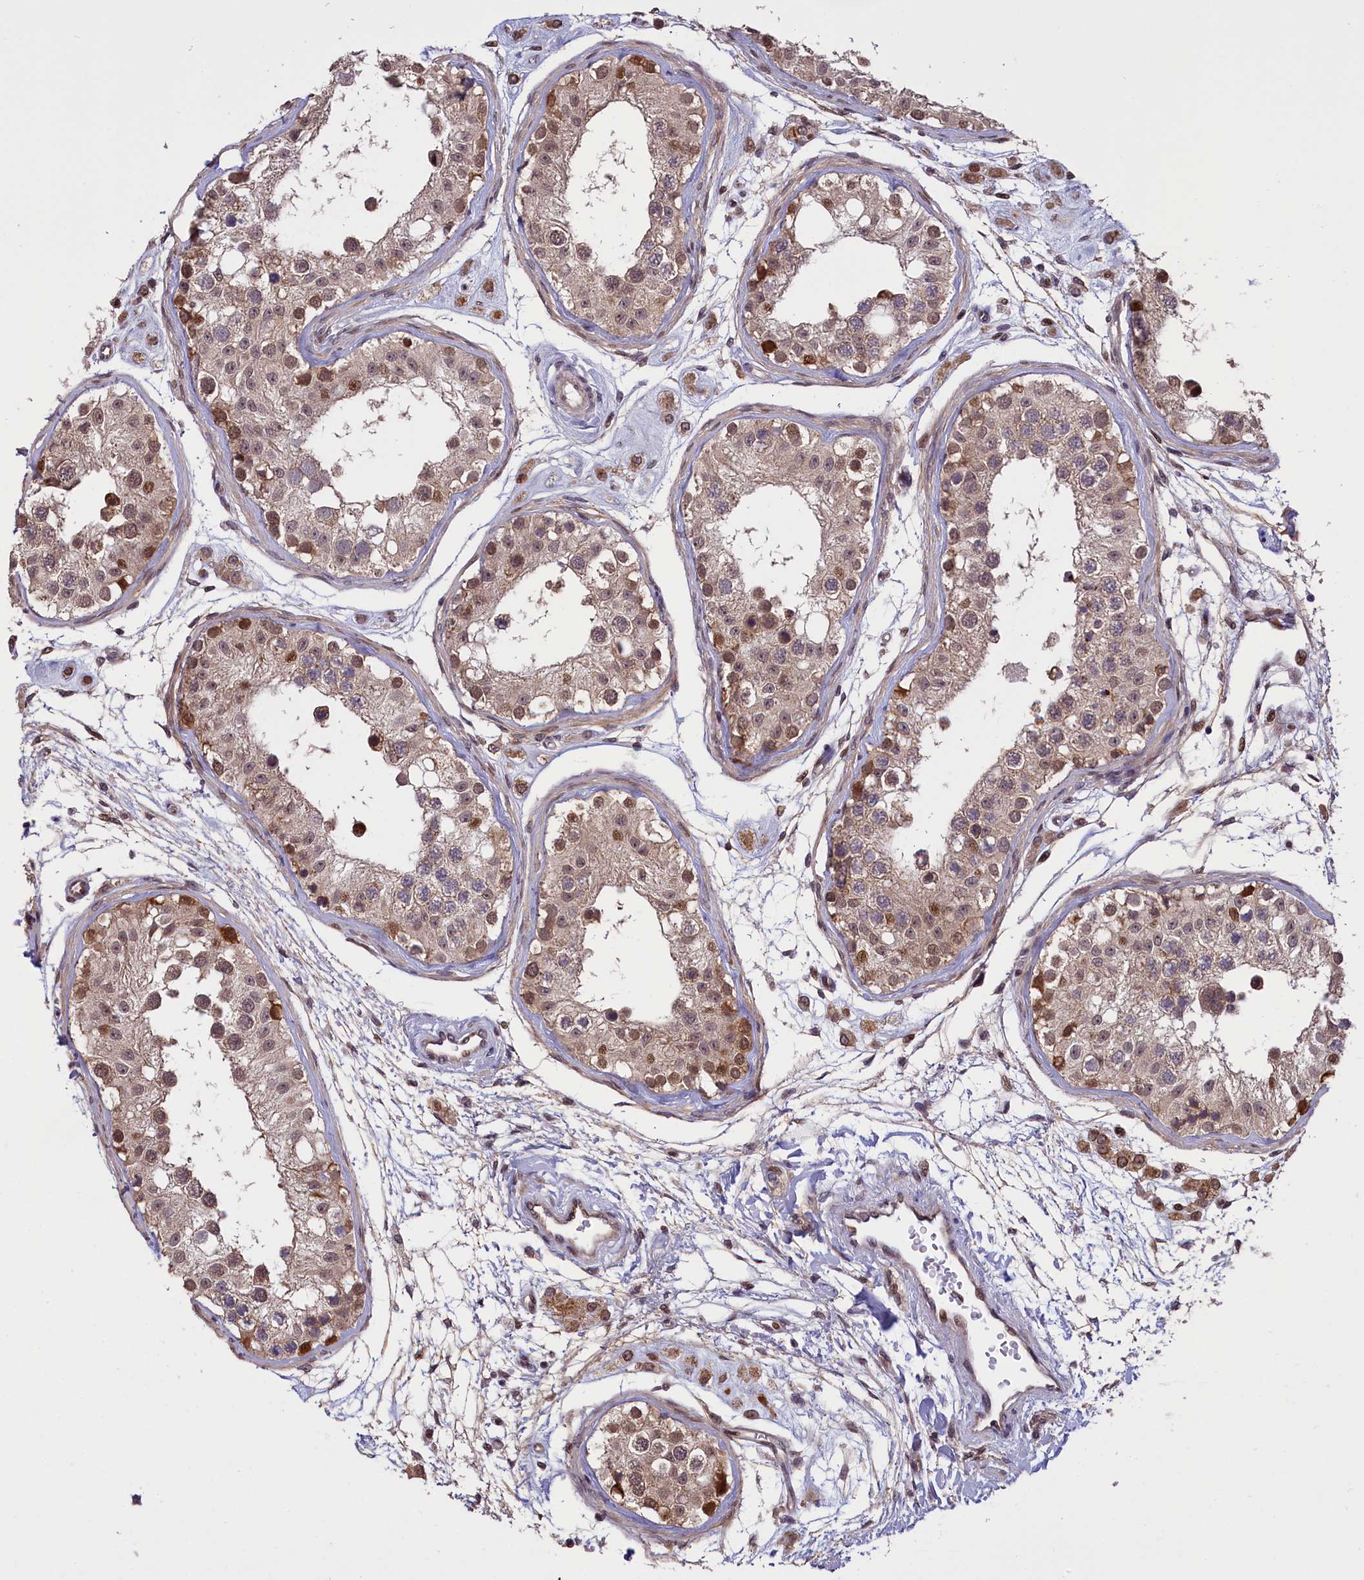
{"staining": {"intensity": "moderate", "quantity": ">75%", "location": "nuclear"}, "tissue": "testis", "cell_type": "Cells in seminiferous ducts", "image_type": "normal", "snomed": [{"axis": "morphology", "description": "Normal tissue, NOS"}, {"axis": "morphology", "description": "Adenocarcinoma, metastatic, NOS"}, {"axis": "topography", "description": "Testis"}], "caption": "A brown stain highlights moderate nuclear positivity of a protein in cells in seminiferous ducts of unremarkable testis.", "gene": "RELB", "patient": {"sex": "male", "age": 26}}